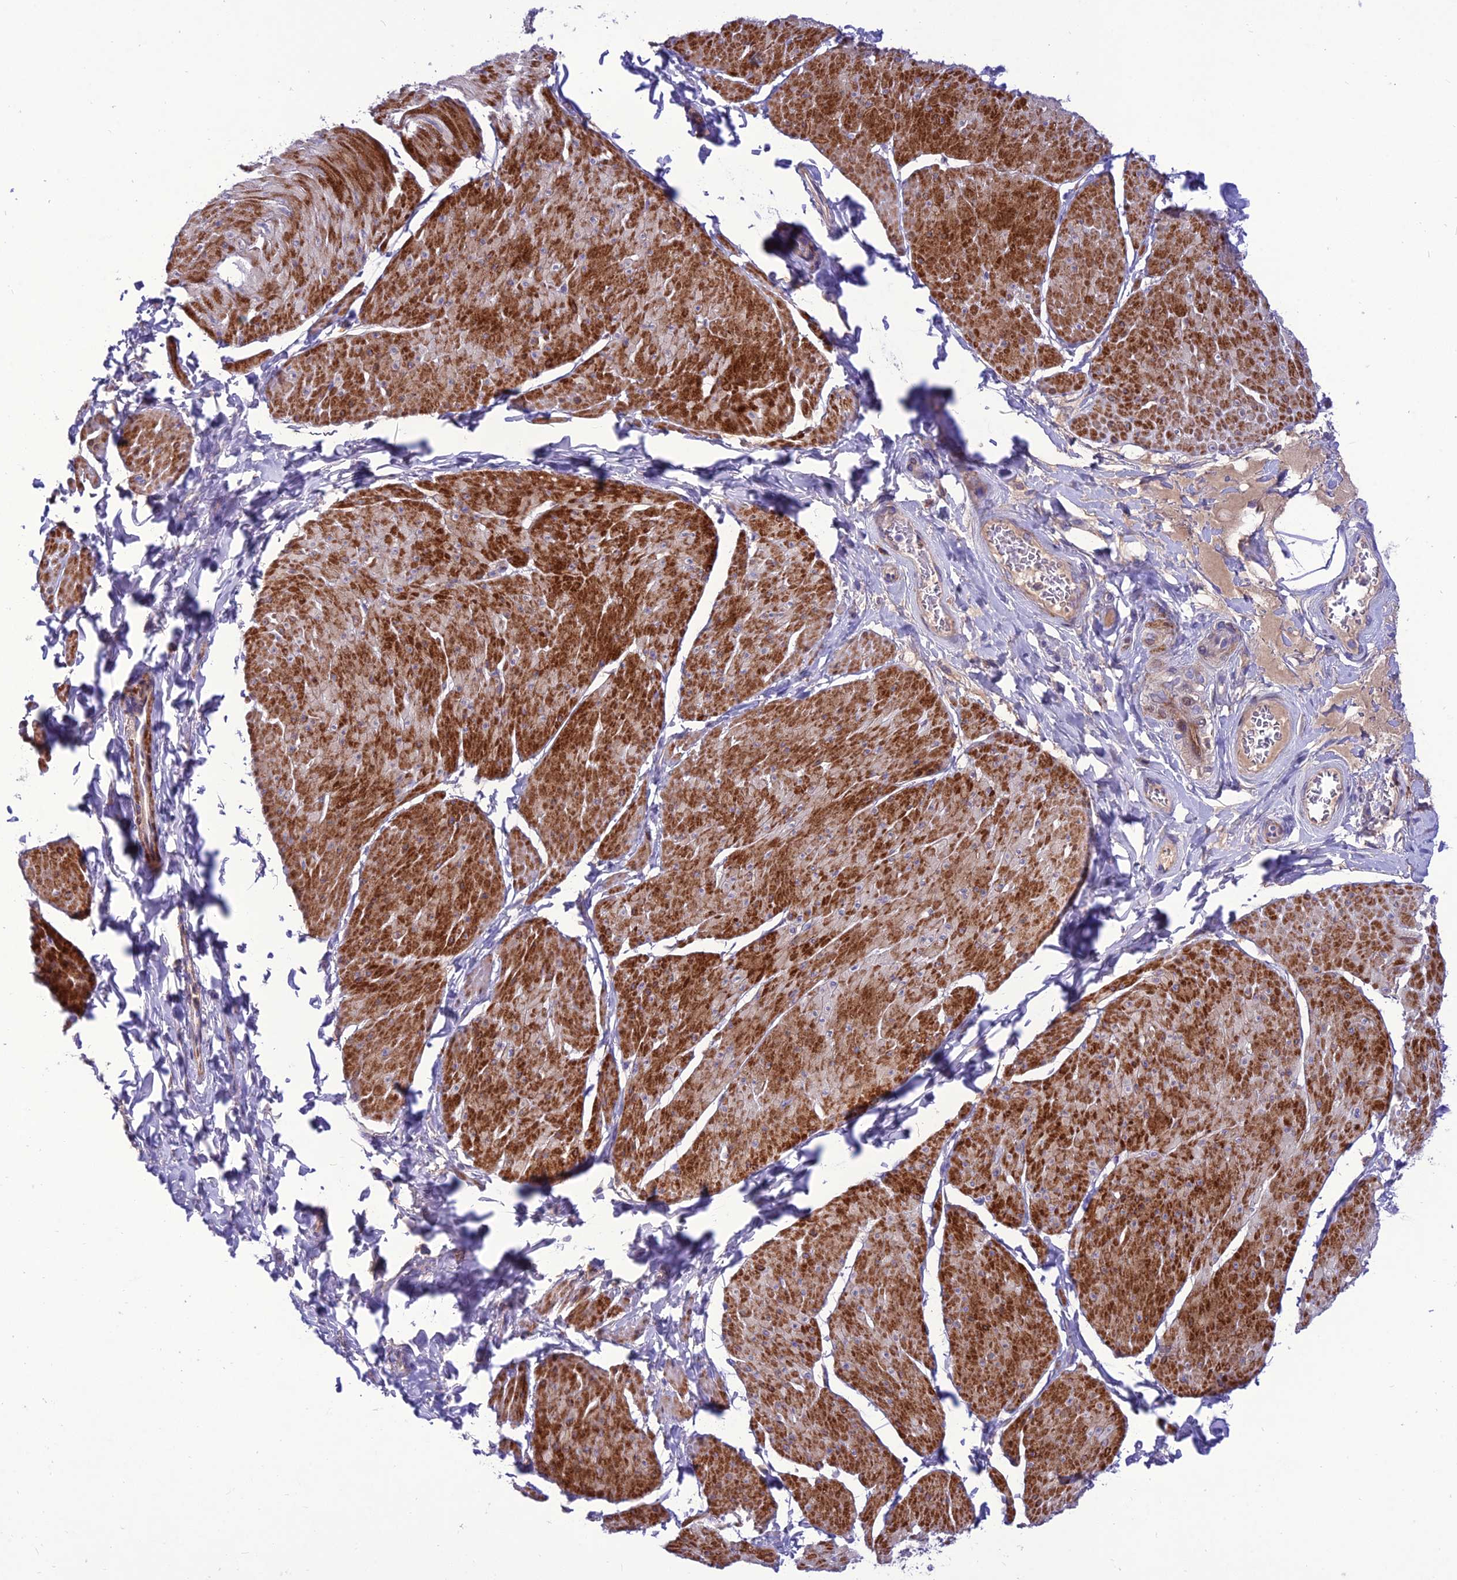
{"staining": {"intensity": "strong", "quantity": ">75%", "location": "cytoplasmic/membranous"}, "tissue": "smooth muscle", "cell_type": "Smooth muscle cells", "image_type": "normal", "snomed": [{"axis": "morphology", "description": "Urothelial carcinoma, High grade"}, {"axis": "topography", "description": "Urinary bladder"}], "caption": "Protein expression analysis of unremarkable smooth muscle demonstrates strong cytoplasmic/membranous positivity in approximately >75% of smooth muscle cells.", "gene": "TEKT3", "patient": {"sex": "male", "age": 46}}